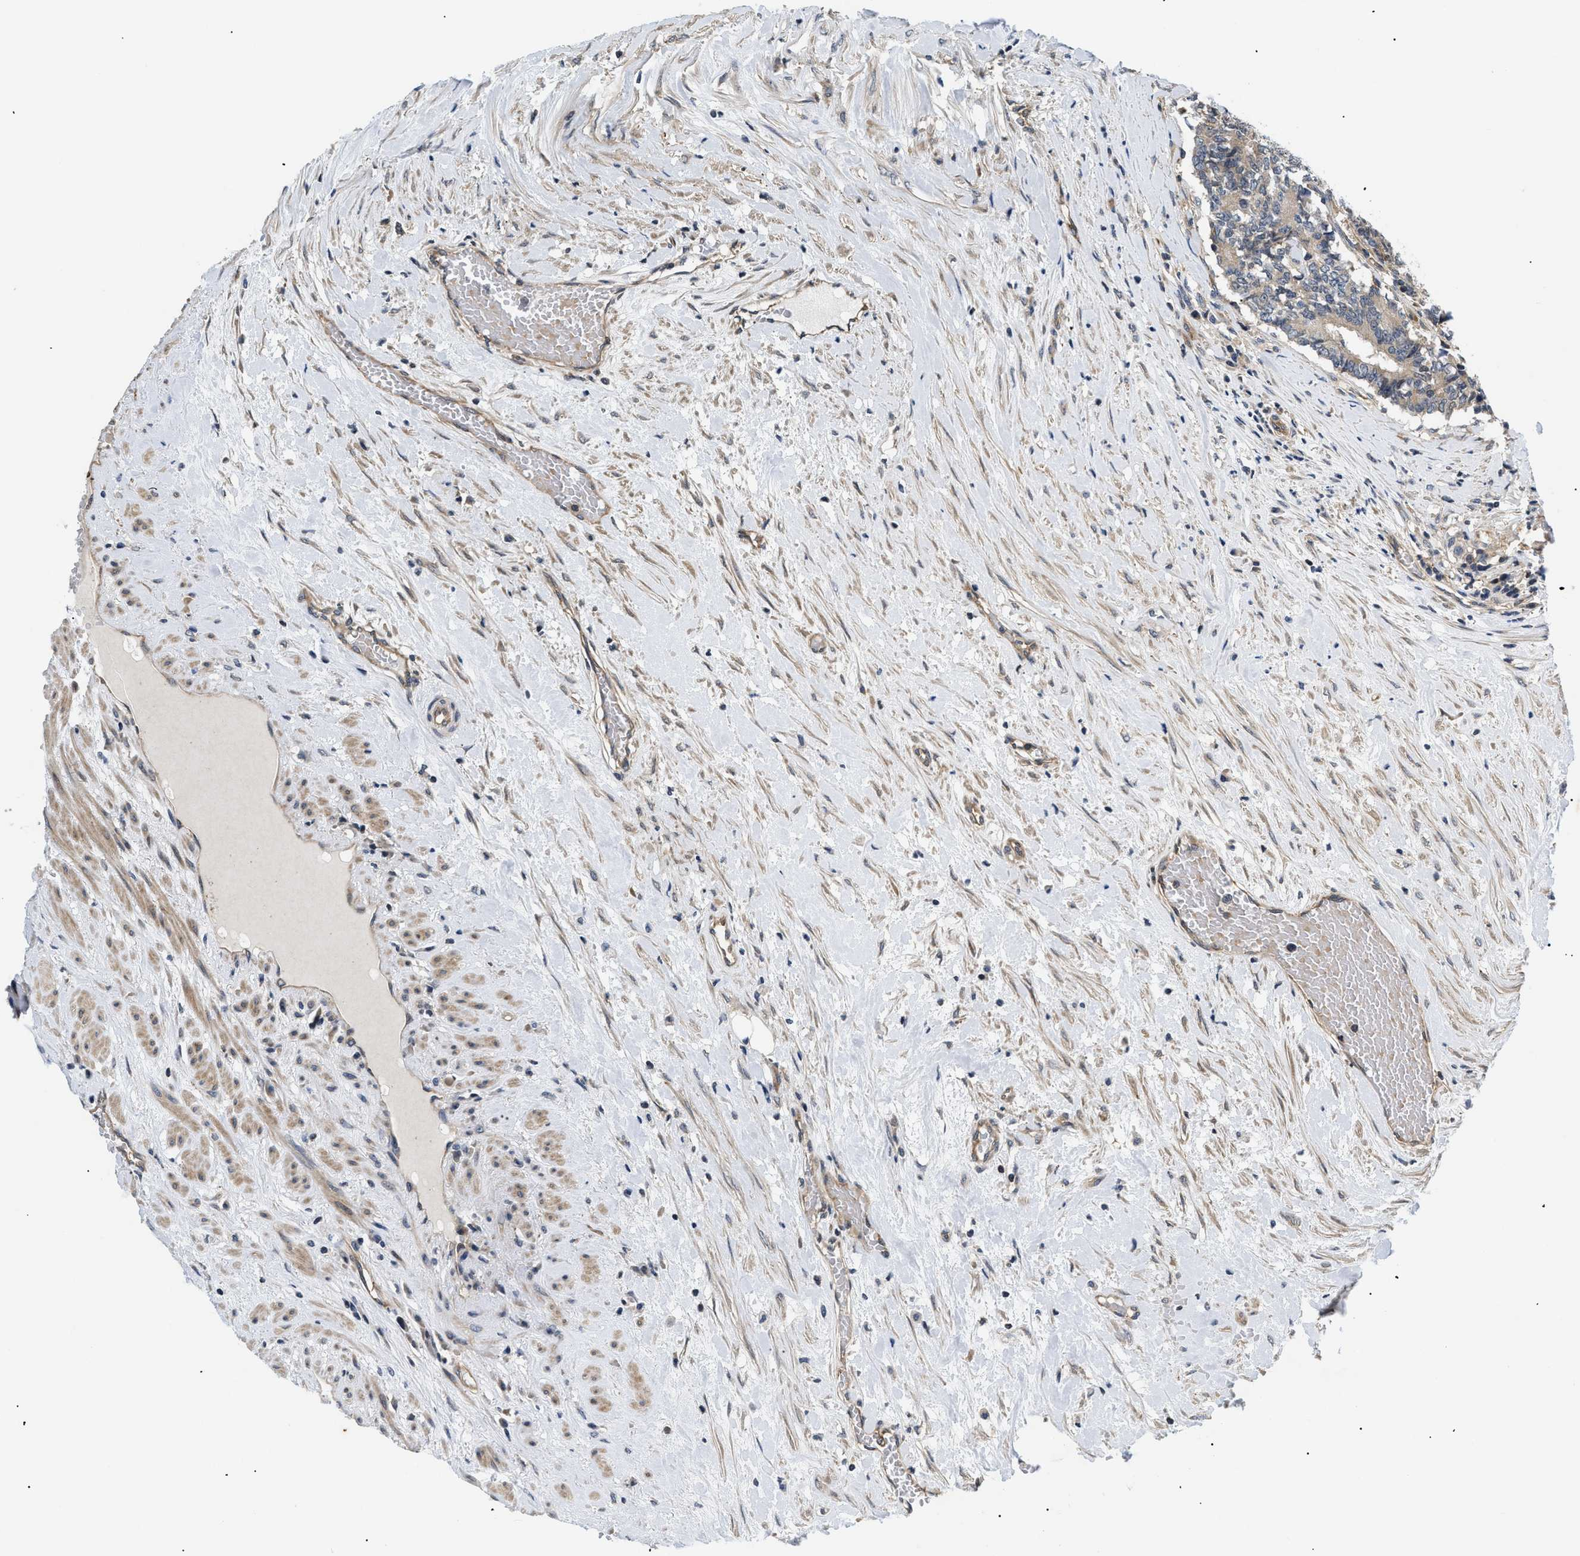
{"staining": {"intensity": "weak", "quantity": ">75%", "location": "cytoplasmic/membranous"}, "tissue": "prostate cancer", "cell_type": "Tumor cells", "image_type": "cancer", "snomed": [{"axis": "morphology", "description": "Normal tissue, NOS"}, {"axis": "morphology", "description": "Adenocarcinoma, High grade"}, {"axis": "topography", "description": "Prostate"}, {"axis": "topography", "description": "Seminal veicle"}], "caption": "DAB (3,3'-diaminobenzidine) immunohistochemical staining of human prostate adenocarcinoma (high-grade) shows weak cytoplasmic/membranous protein staining in about >75% of tumor cells. The protein of interest is stained brown, and the nuclei are stained in blue (DAB IHC with brightfield microscopy, high magnification).", "gene": "HMGCR", "patient": {"sex": "male", "age": 55}}